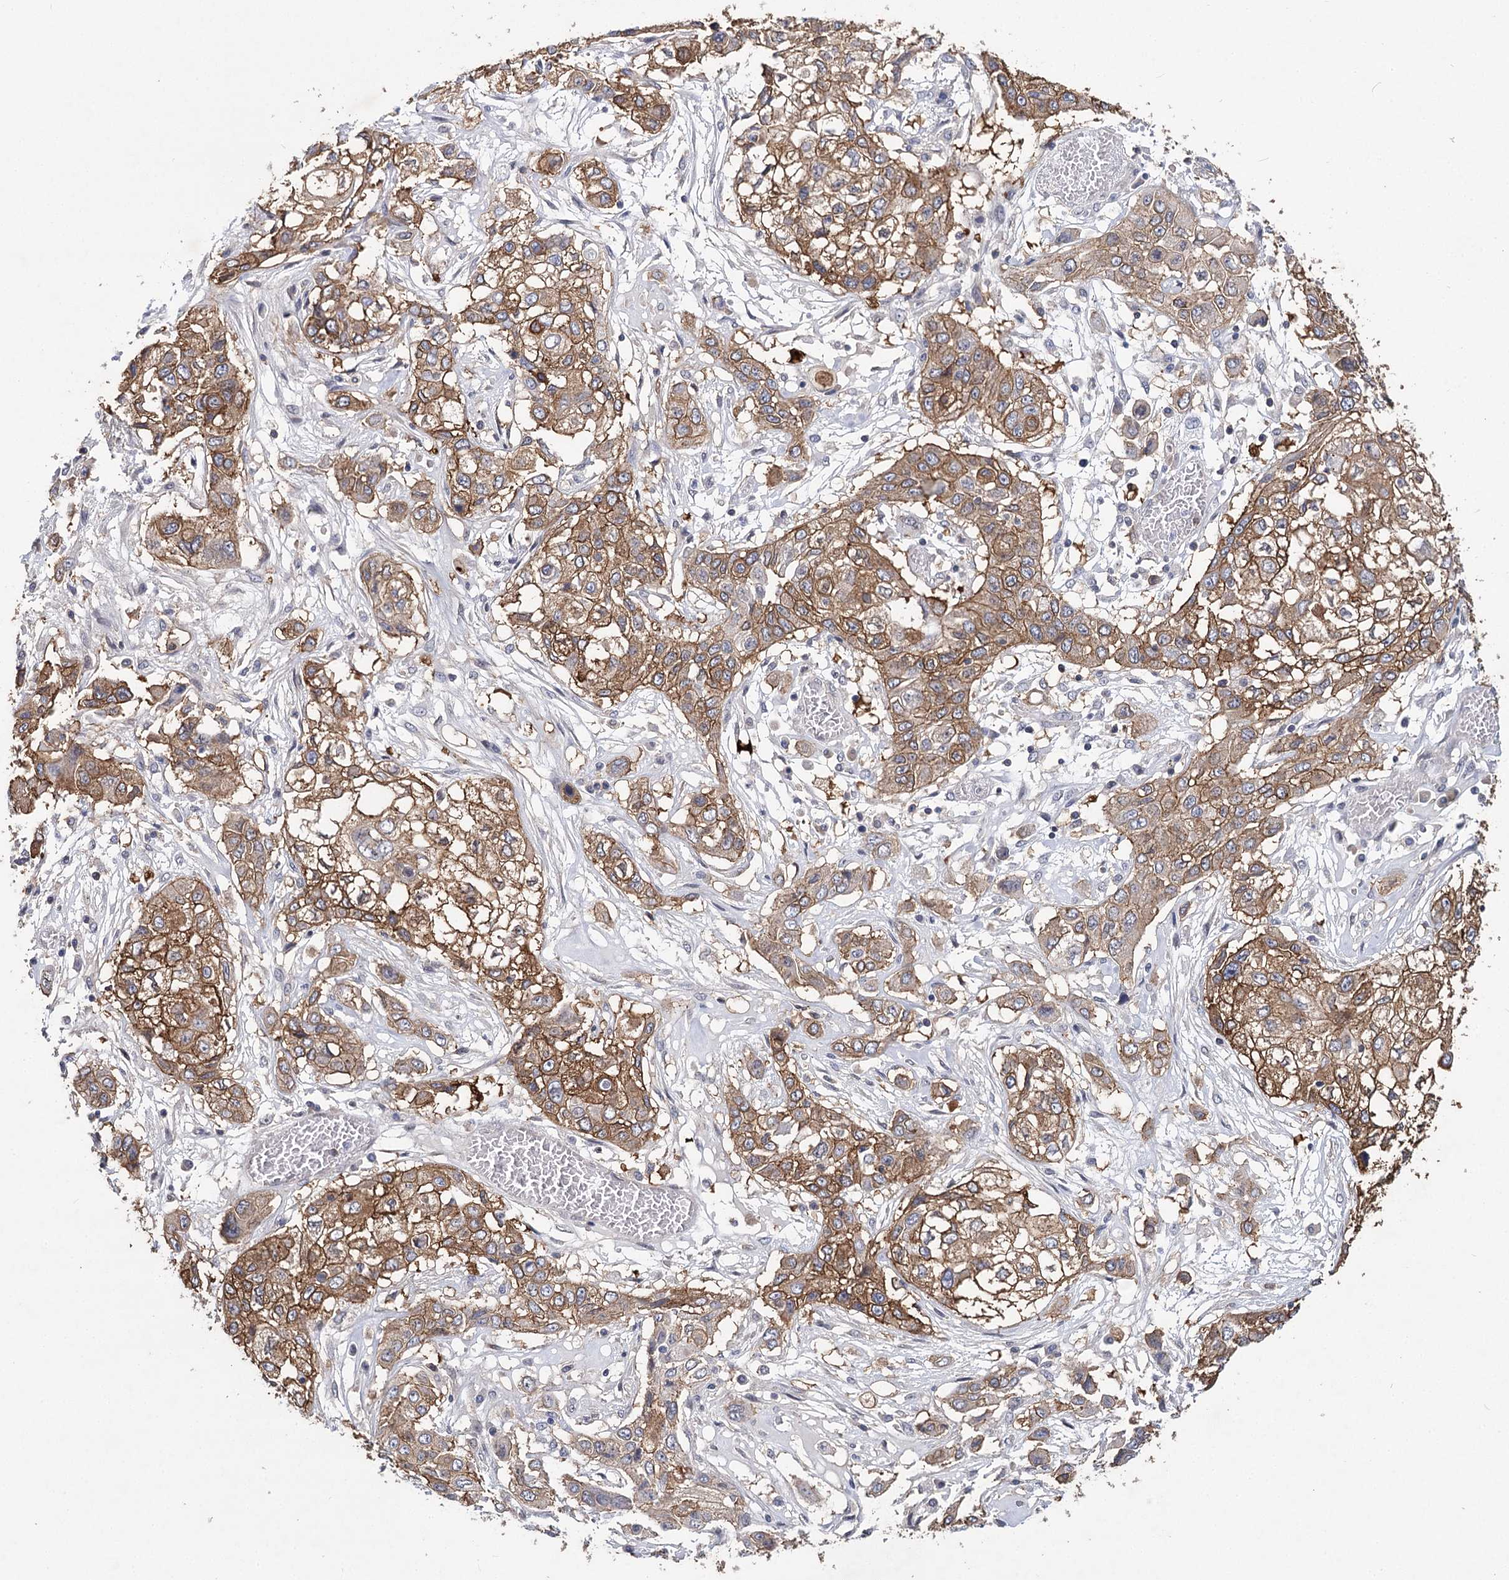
{"staining": {"intensity": "moderate", "quantity": ">75%", "location": "cytoplasmic/membranous"}, "tissue": "lung cancer", "cell_type": "Tumor cells", "image_type": "cancer", "snomed": [{"axis": "morphology", "description": "Squamous cell carcinoma, NOS"}, {"axis": "topography", "description": "Lung"}], "caption": "High-power microscopy captured an immunohistochemistry (IHC) histopathology image of lung cancer, revealing moderate cytoplasmic/membranous positivity in about >75% of tumor cells. Immunohistochemistry (ihc) stains the protein of interest in brown and the nuclei are stained blue.", "gene": "TMEM218", "patient": {"sex": "male", "age": 71}}